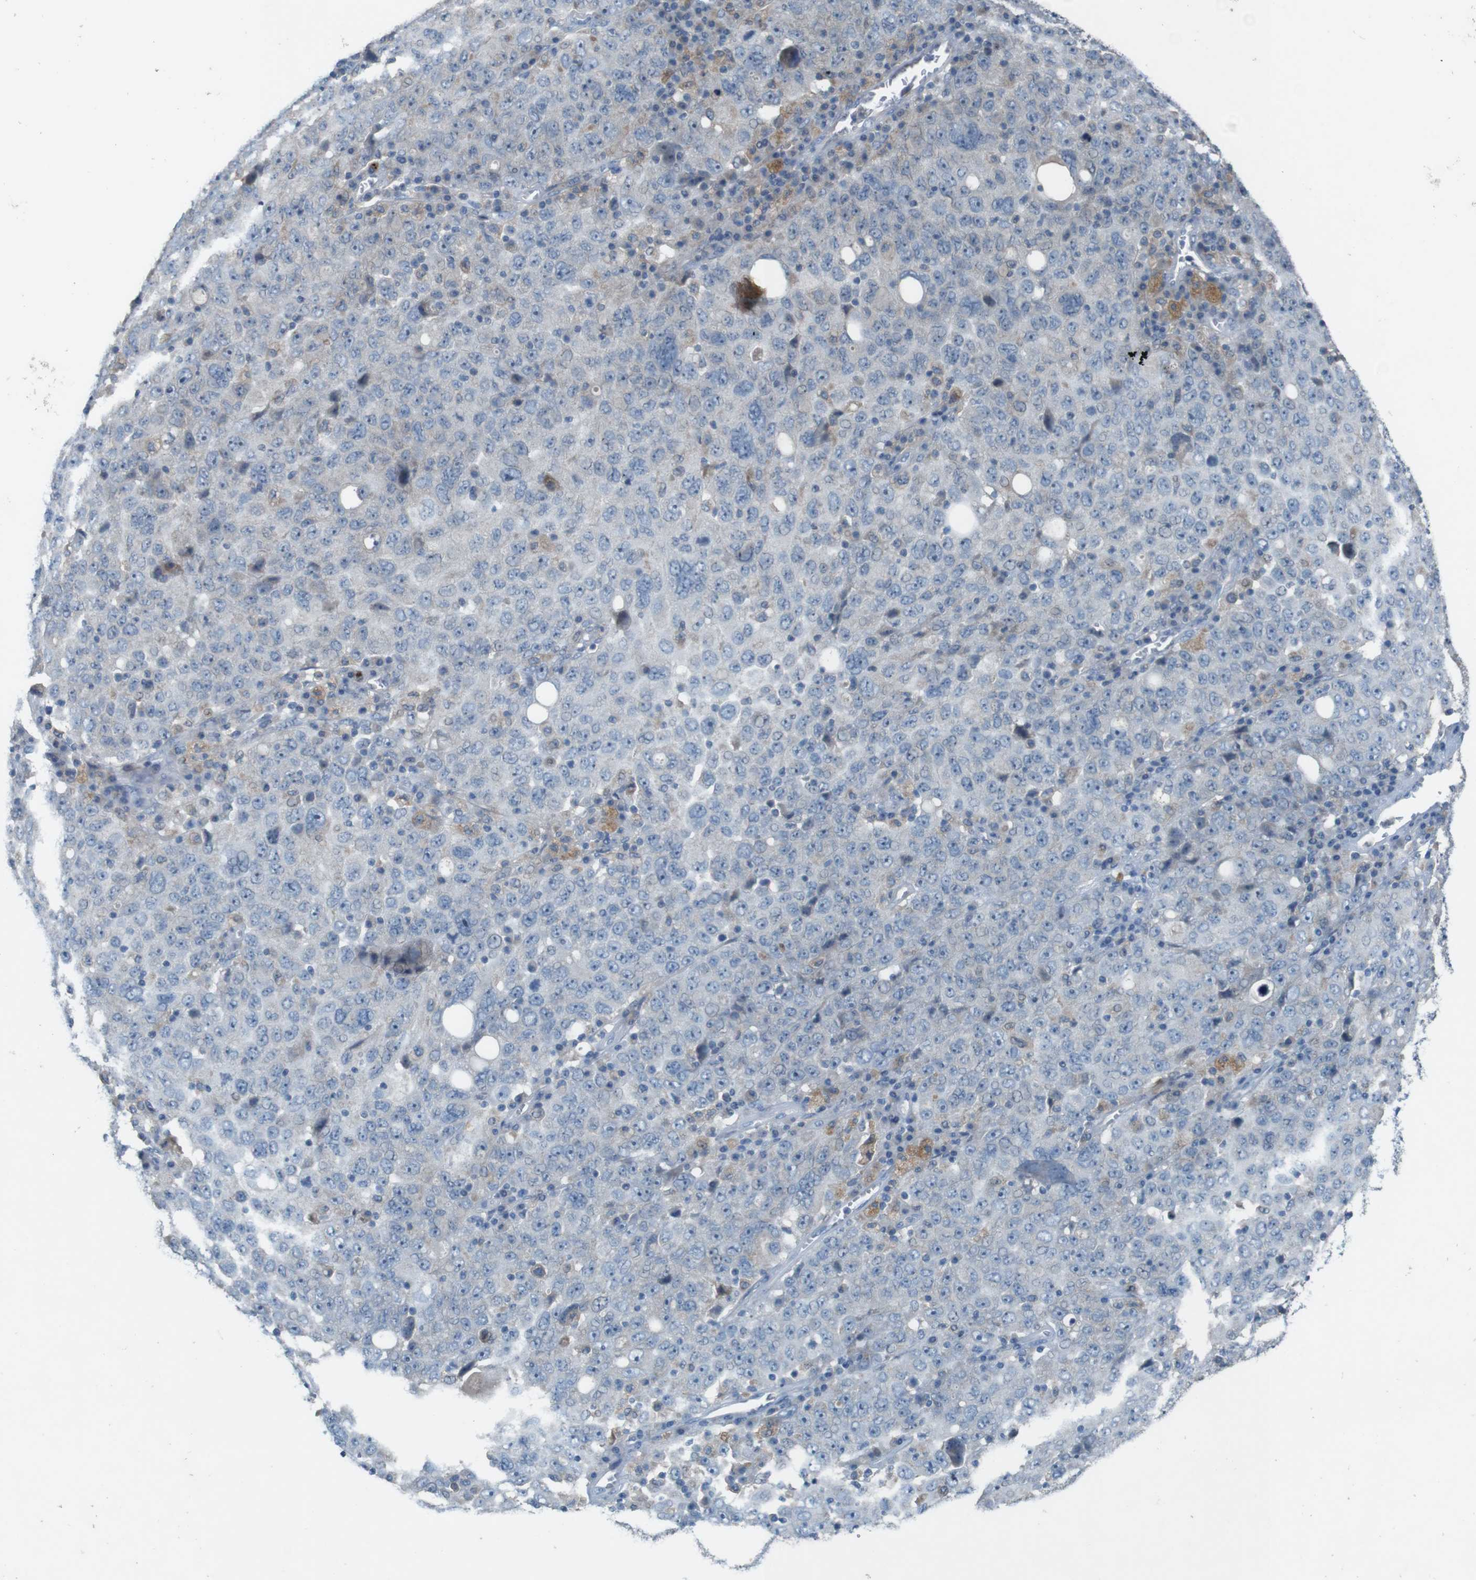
{"staining": {"intensity": "negative", "quantity": "none", "location": "none"}, "tissue": "ovarian cancer", "cell_type": "Tumor cells", "image_type": "cancer", "snomed": [{"axis": "morphology", "description": "Carcinoma, endometroid"}, {"axis": "topography", "description": "Ovary"}], "caption": "IHC micrograph of ovarian cancer stained for a protein (brown), which shows no staining in tumor cells.", "gene": "MOGAT3", "patient": {"sex": "female", "age": 62}}